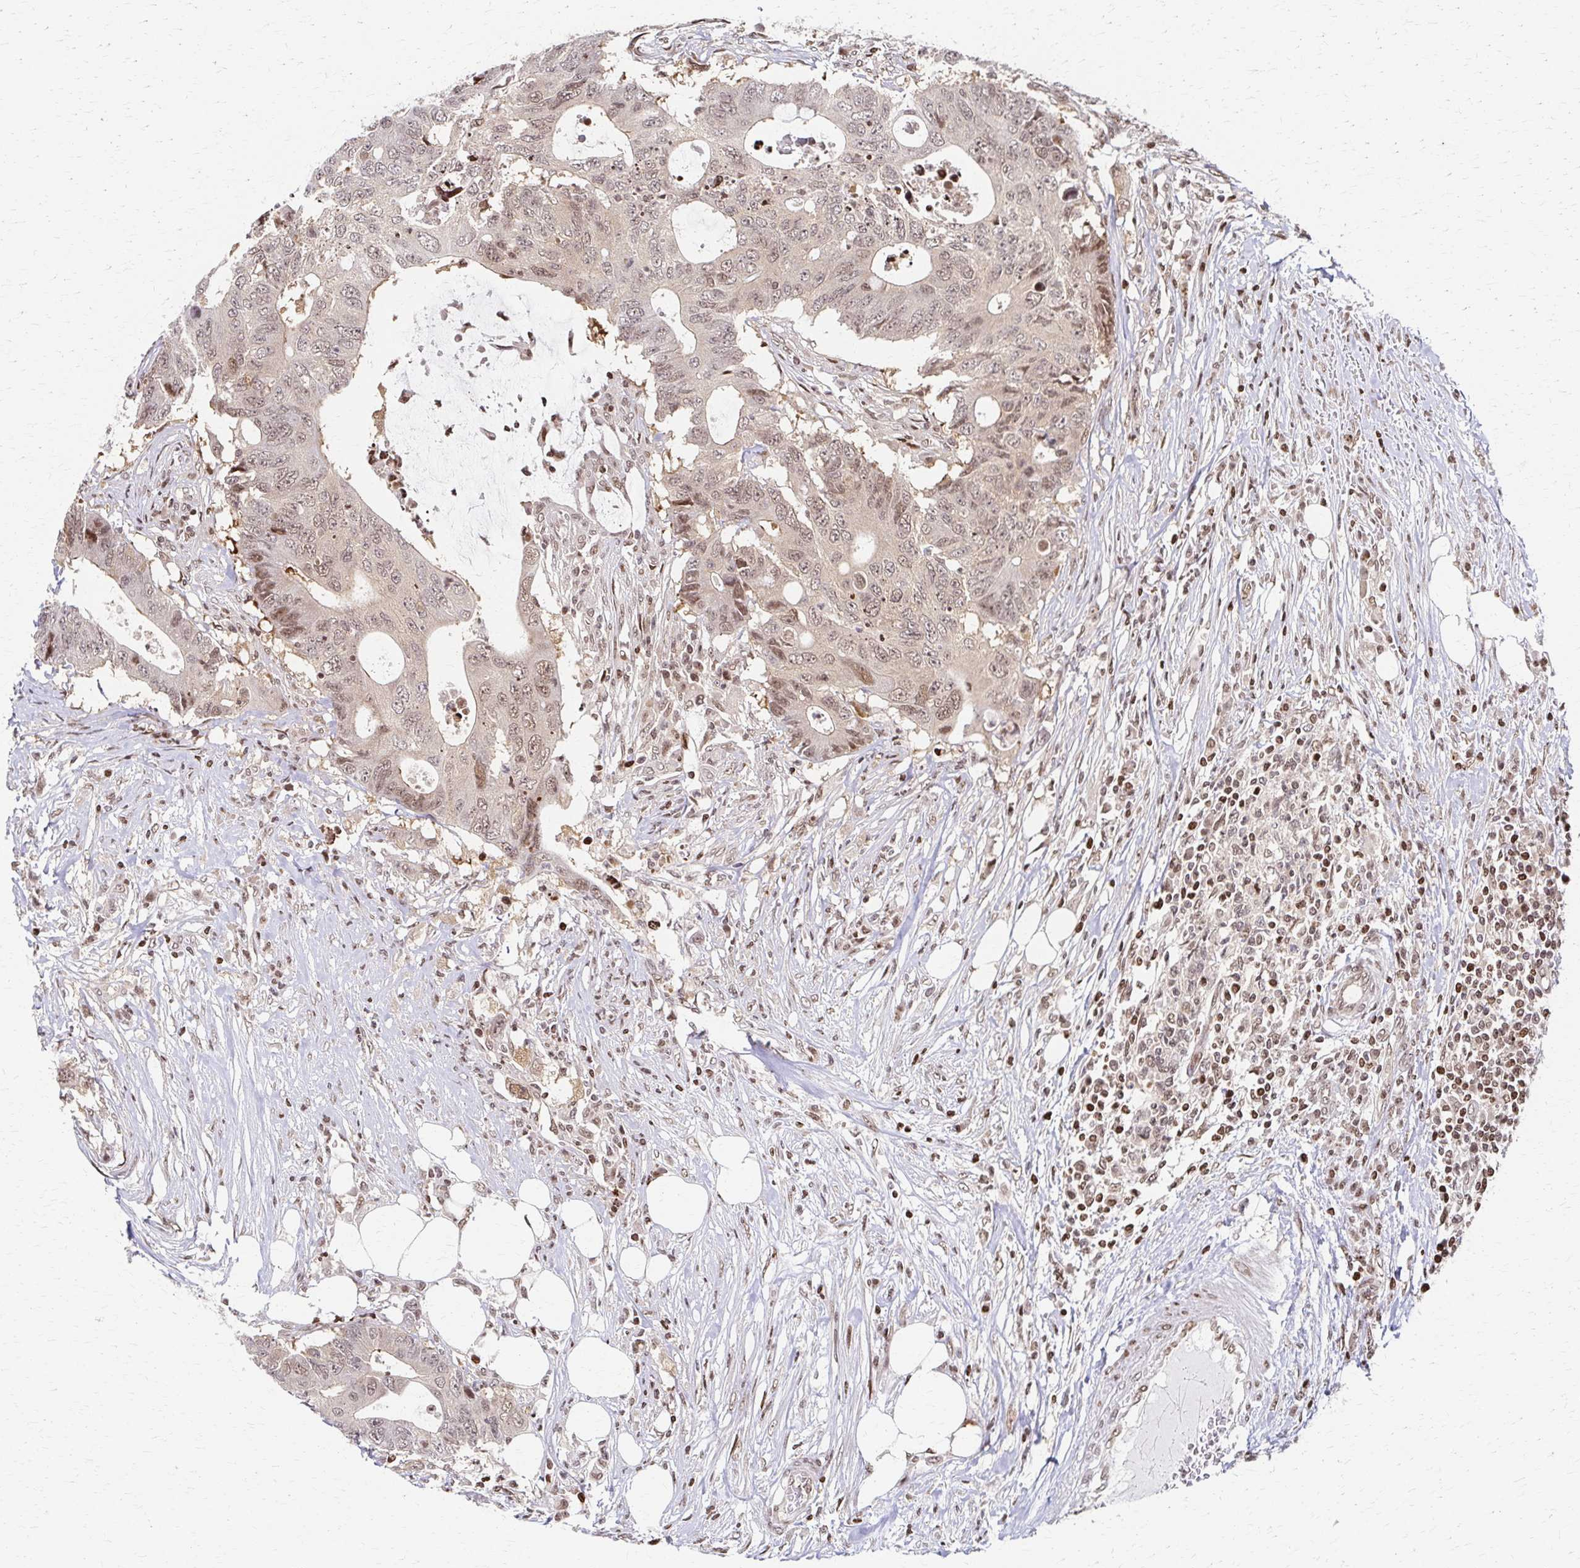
{"staining": {"intensity": "weak", "quantity": "25%-75%", "location": "nuclear"}, "tissue": "colorectal cancer", "cell_type": "Tumor cells", "image_type": "cancer", "snomed": [{"axis": "morphology", "description": "Adenocarcinoma, NOS"}, {"axis": "topography", "description": "Colon"}], "caption": "Adenocarcinoma (colorectal) tissue demonstrates weak nuclear expression in about 25%-75% of tumor cells The protein is stained brown, and the nuclei are stained in blue (DAB (3,3'-diaminobenzidine) IHC with brightfield microscopy, high magnification).", "gene": "PSMD7", "patient": {"sex": "male", "age": 71}}